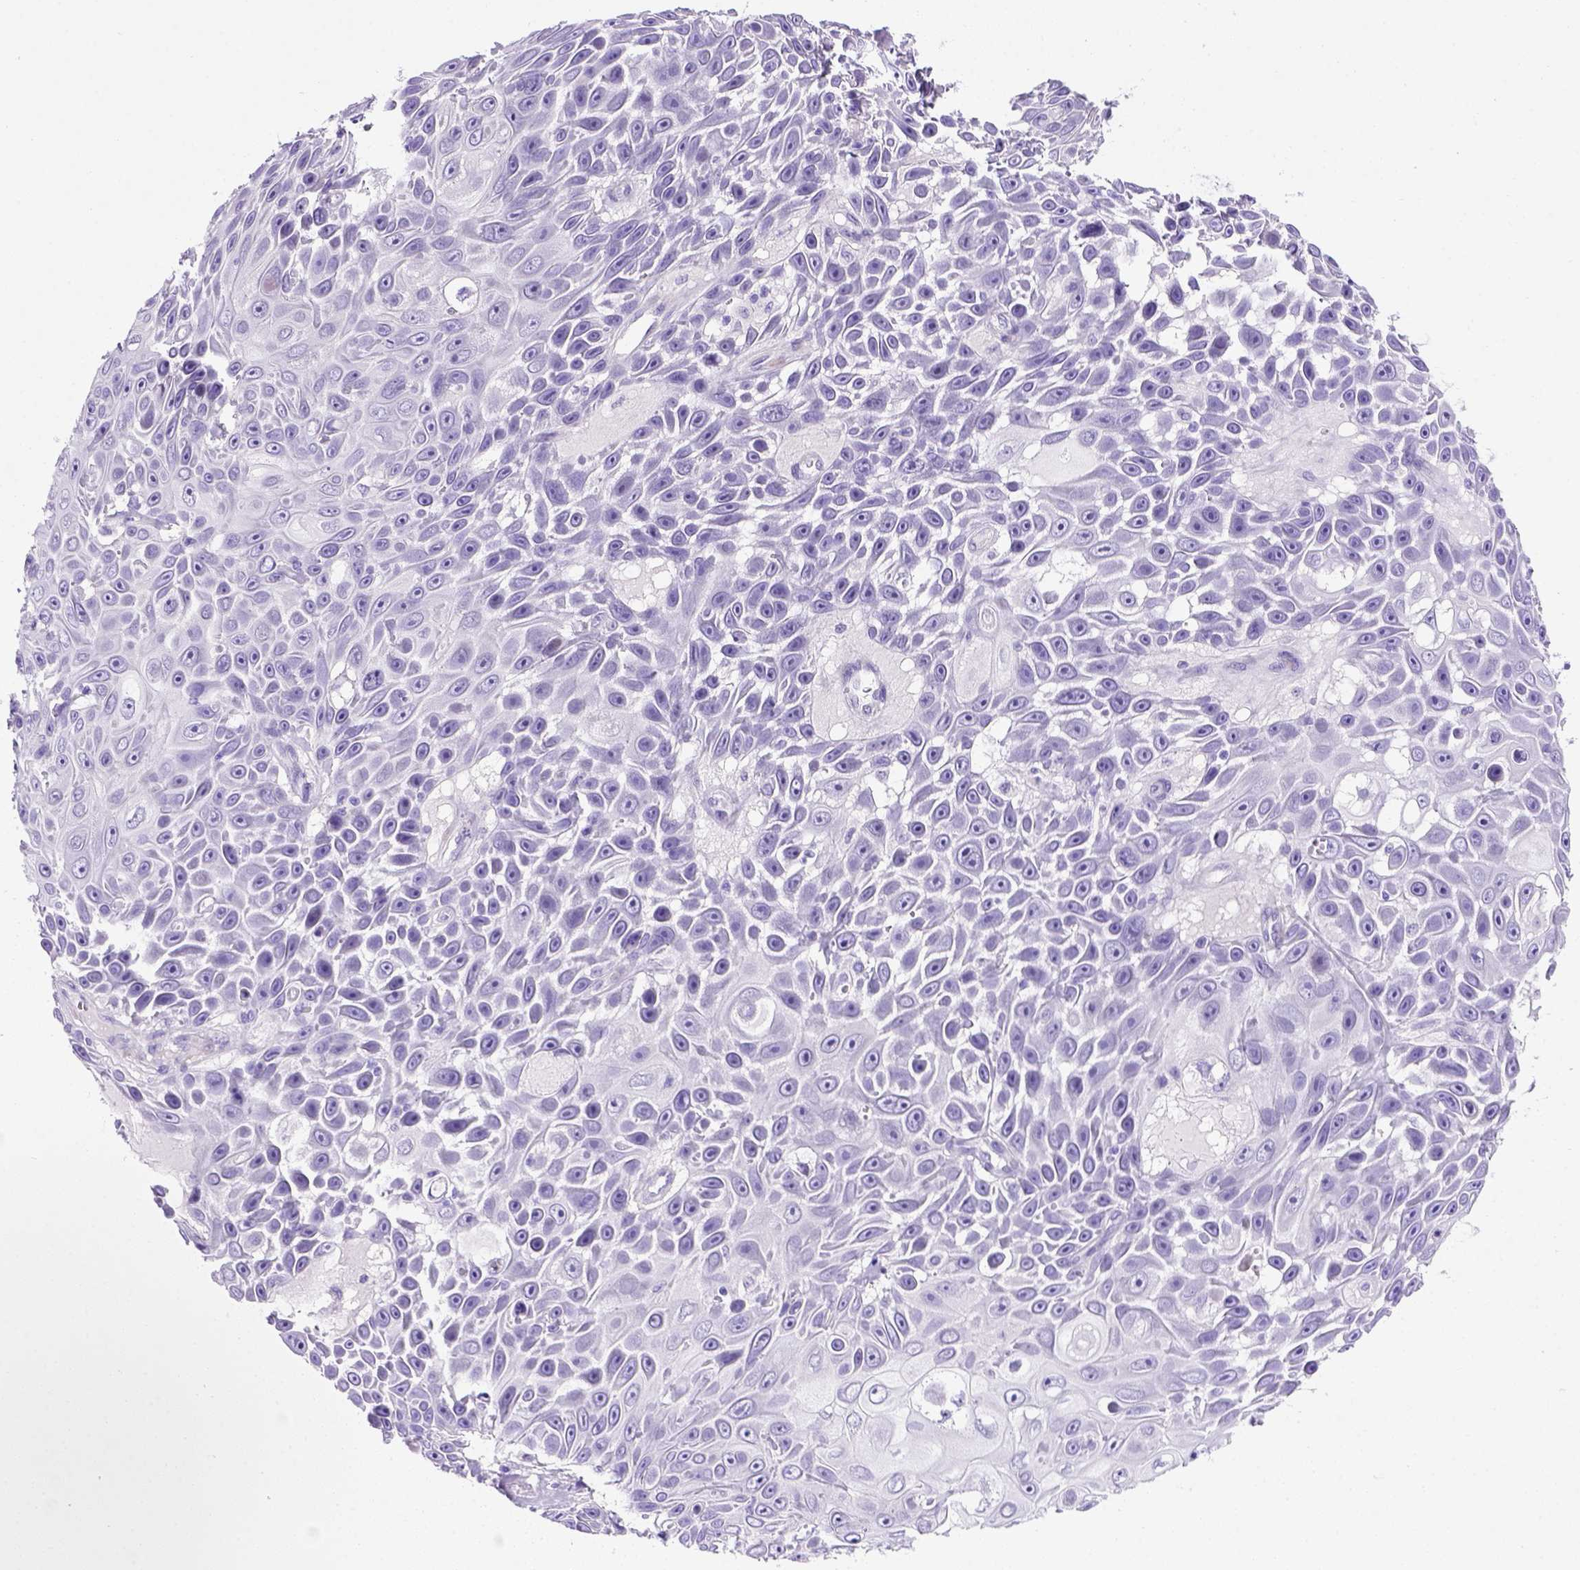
{"staining": {"intensity": "negative", "quantity": "none", "location": "none"}, "tissue": "skin cancer", "cell_type": "Tumor cells", "image_type": "cancer", "snomed": [{"axis": "morphology", "description": "Squamous cell carcinoma, NOS"}, {"axis": "topography", "description": "Skin"}], "caption": "An immunohistochemistry histopathology image of squamous cell carcinoma (skin) is shown. There is no staining in tumor cells of squamous cell carcinoma (skin). Brightfield microscopy of immunohistochemistry (IHC) stained with DAB (3,3'-diaminobenzidine) (brown) and hematoxylin (blue), captured at high magnification.", "gene": "ADAM12", "patient": {"sex": "male", "age": 82}}